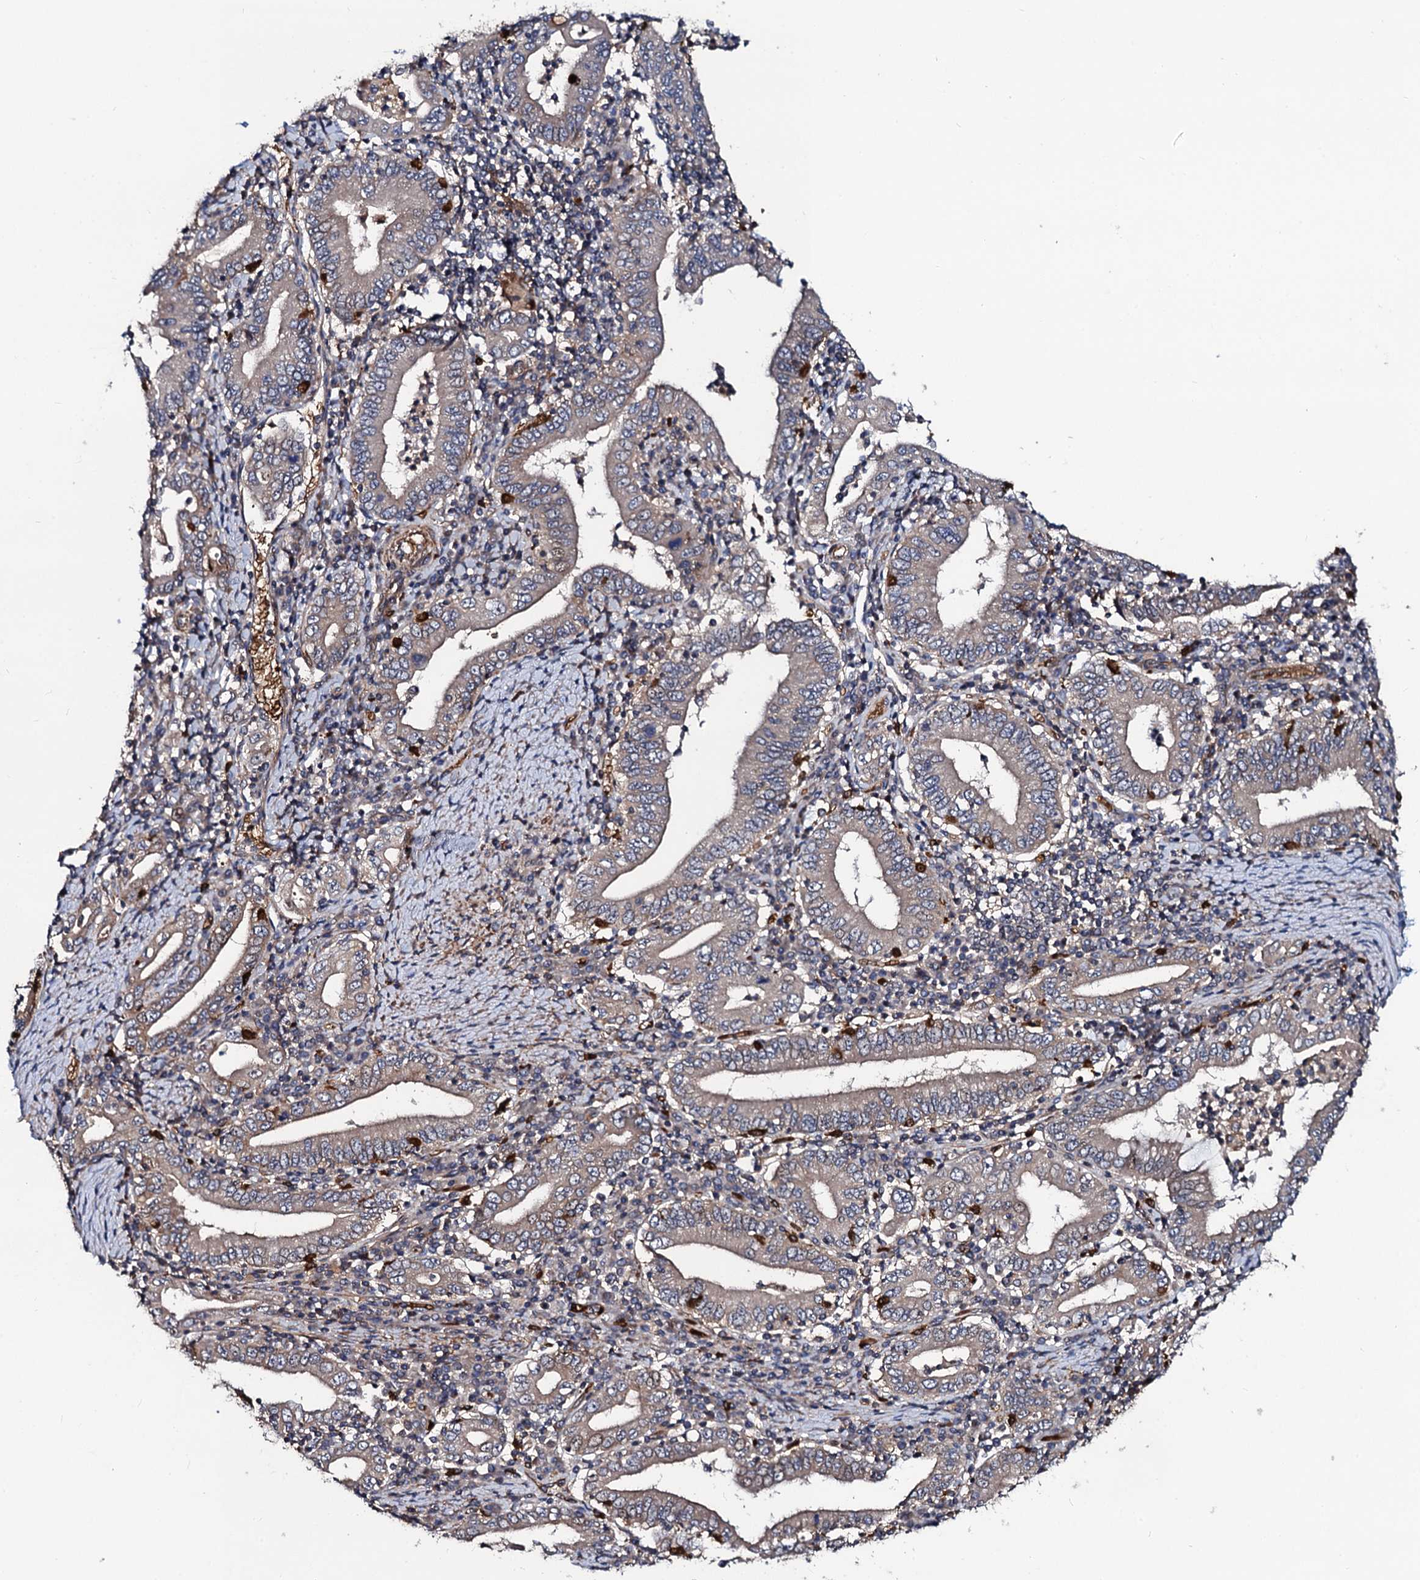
{"staining": {"intensity": "weak", "quantity": "25%-75%", "location": "cytoplasmic/membranous"}, "tissue": "stomach cancer", "cell_type": "Tumor cells", "image_type": "cancer", "snomed": [{"axis": "morphology", "description": "Normal tissue, NOS"}, {"axis": "morphology", "description": "Adenocarcinoma, NOS"}, {"axis": "topography", "description": "Esophagus"}, {"axis": "topography", "description": "Stomach, upper"}, {"axis": "topography", "description": "Peripheral nerve tissue"}], "caption": "A high-resolution micrograph shows IHC staining of adenocarcinoma (stomach), which shows weak cytoplasmic/membranous positivity in approximately 25%-75% of tumor cells.", "gene": "KXD1", "patient": {"sex": "male", "age": 62}}